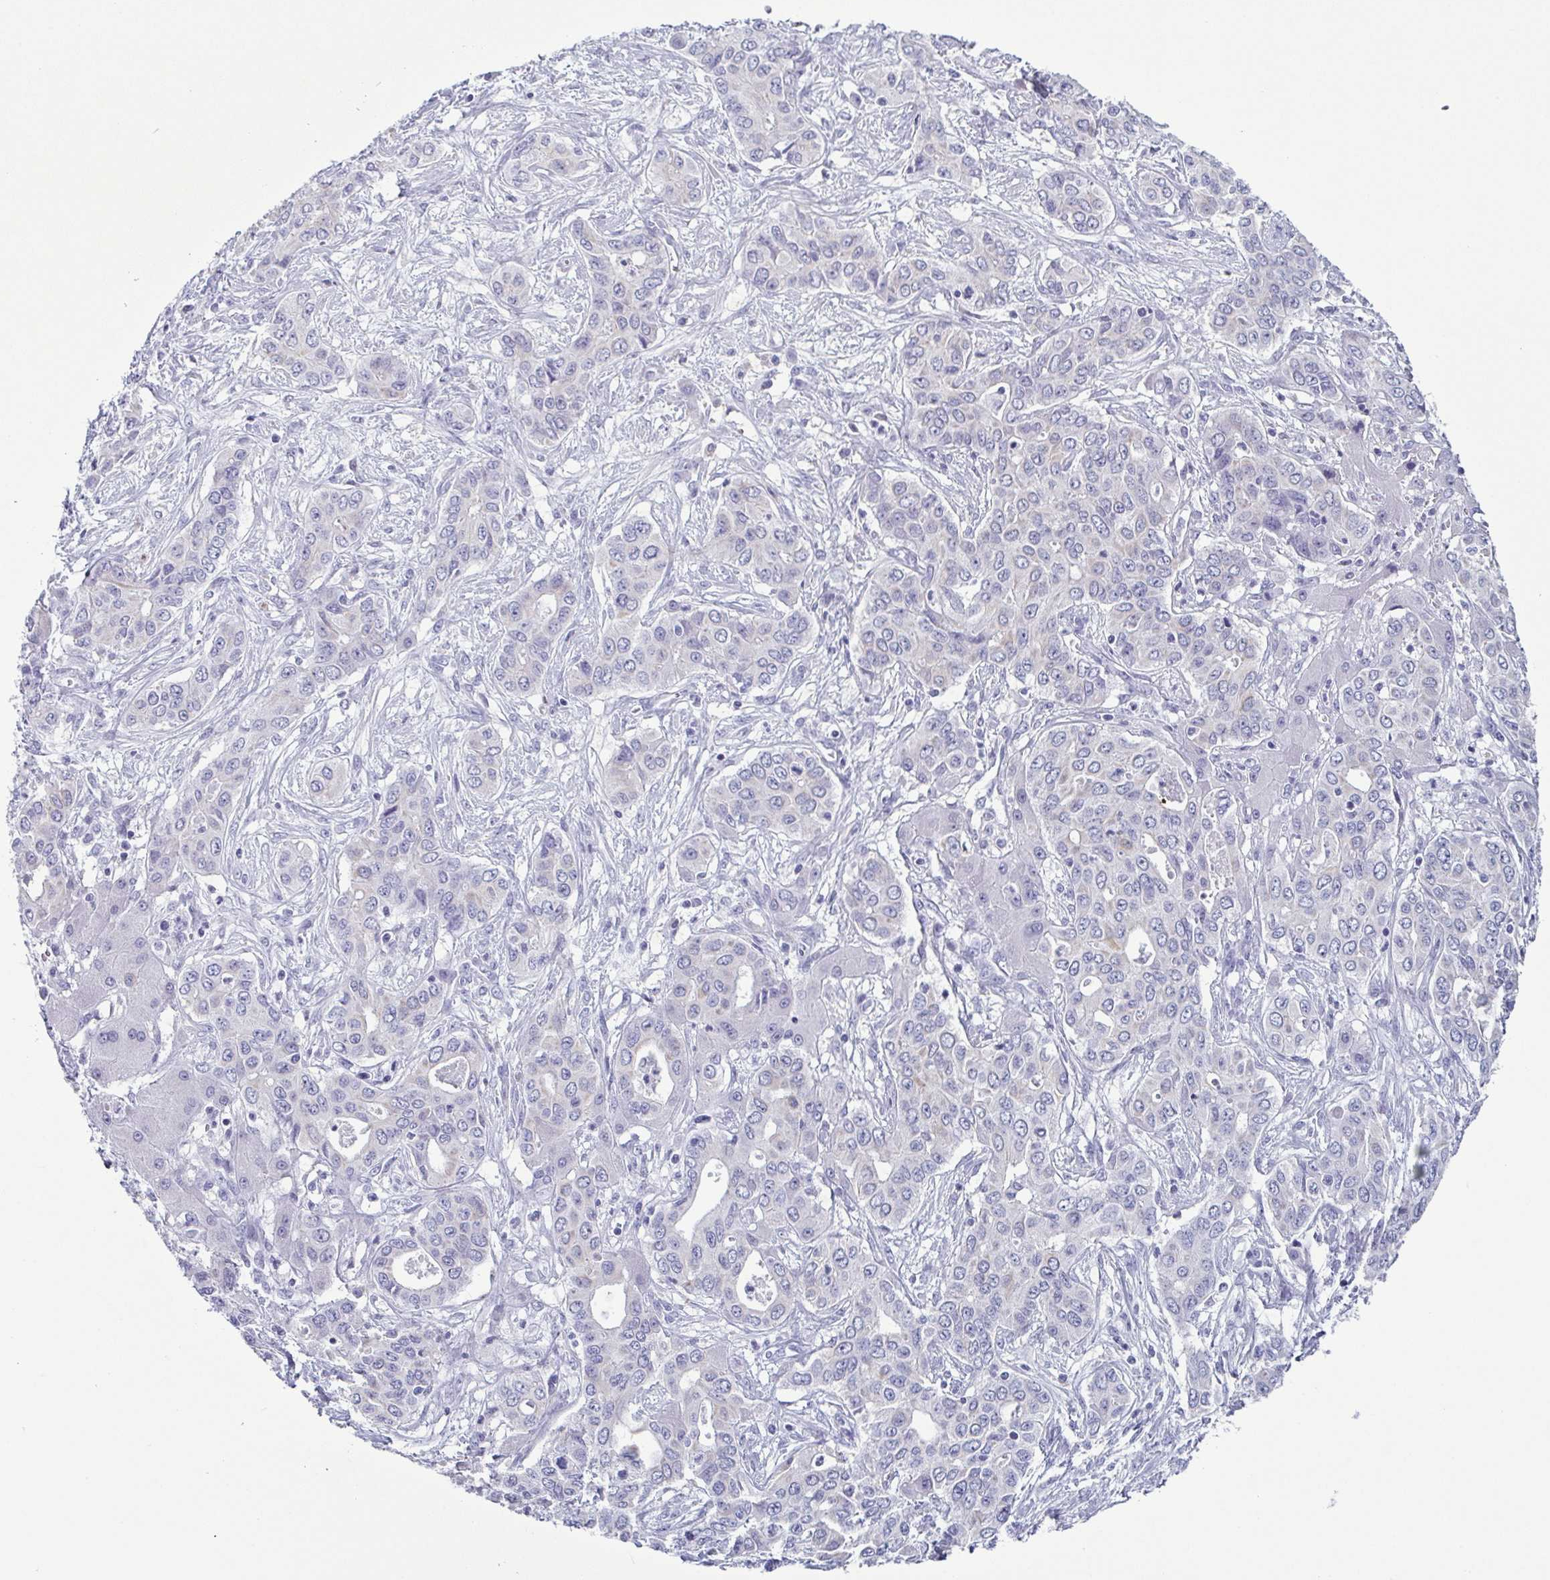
{"staining": {"intensity": "negative", "quantity": "none", "location": "none"}, "tissue": "liver cancer", "cell_type": "Tumor cells", "image_type": "cancer", "snomed": [{"axis": "morphology", "description": "Cholangiocarcinoma"}, {"axis": "topography", "description": "Liver"}], "caption": "Tumor cells show no significant positivity in liver cancer.", "gene": "KRT10", "patient": {"sex": "female", "age": 65}}